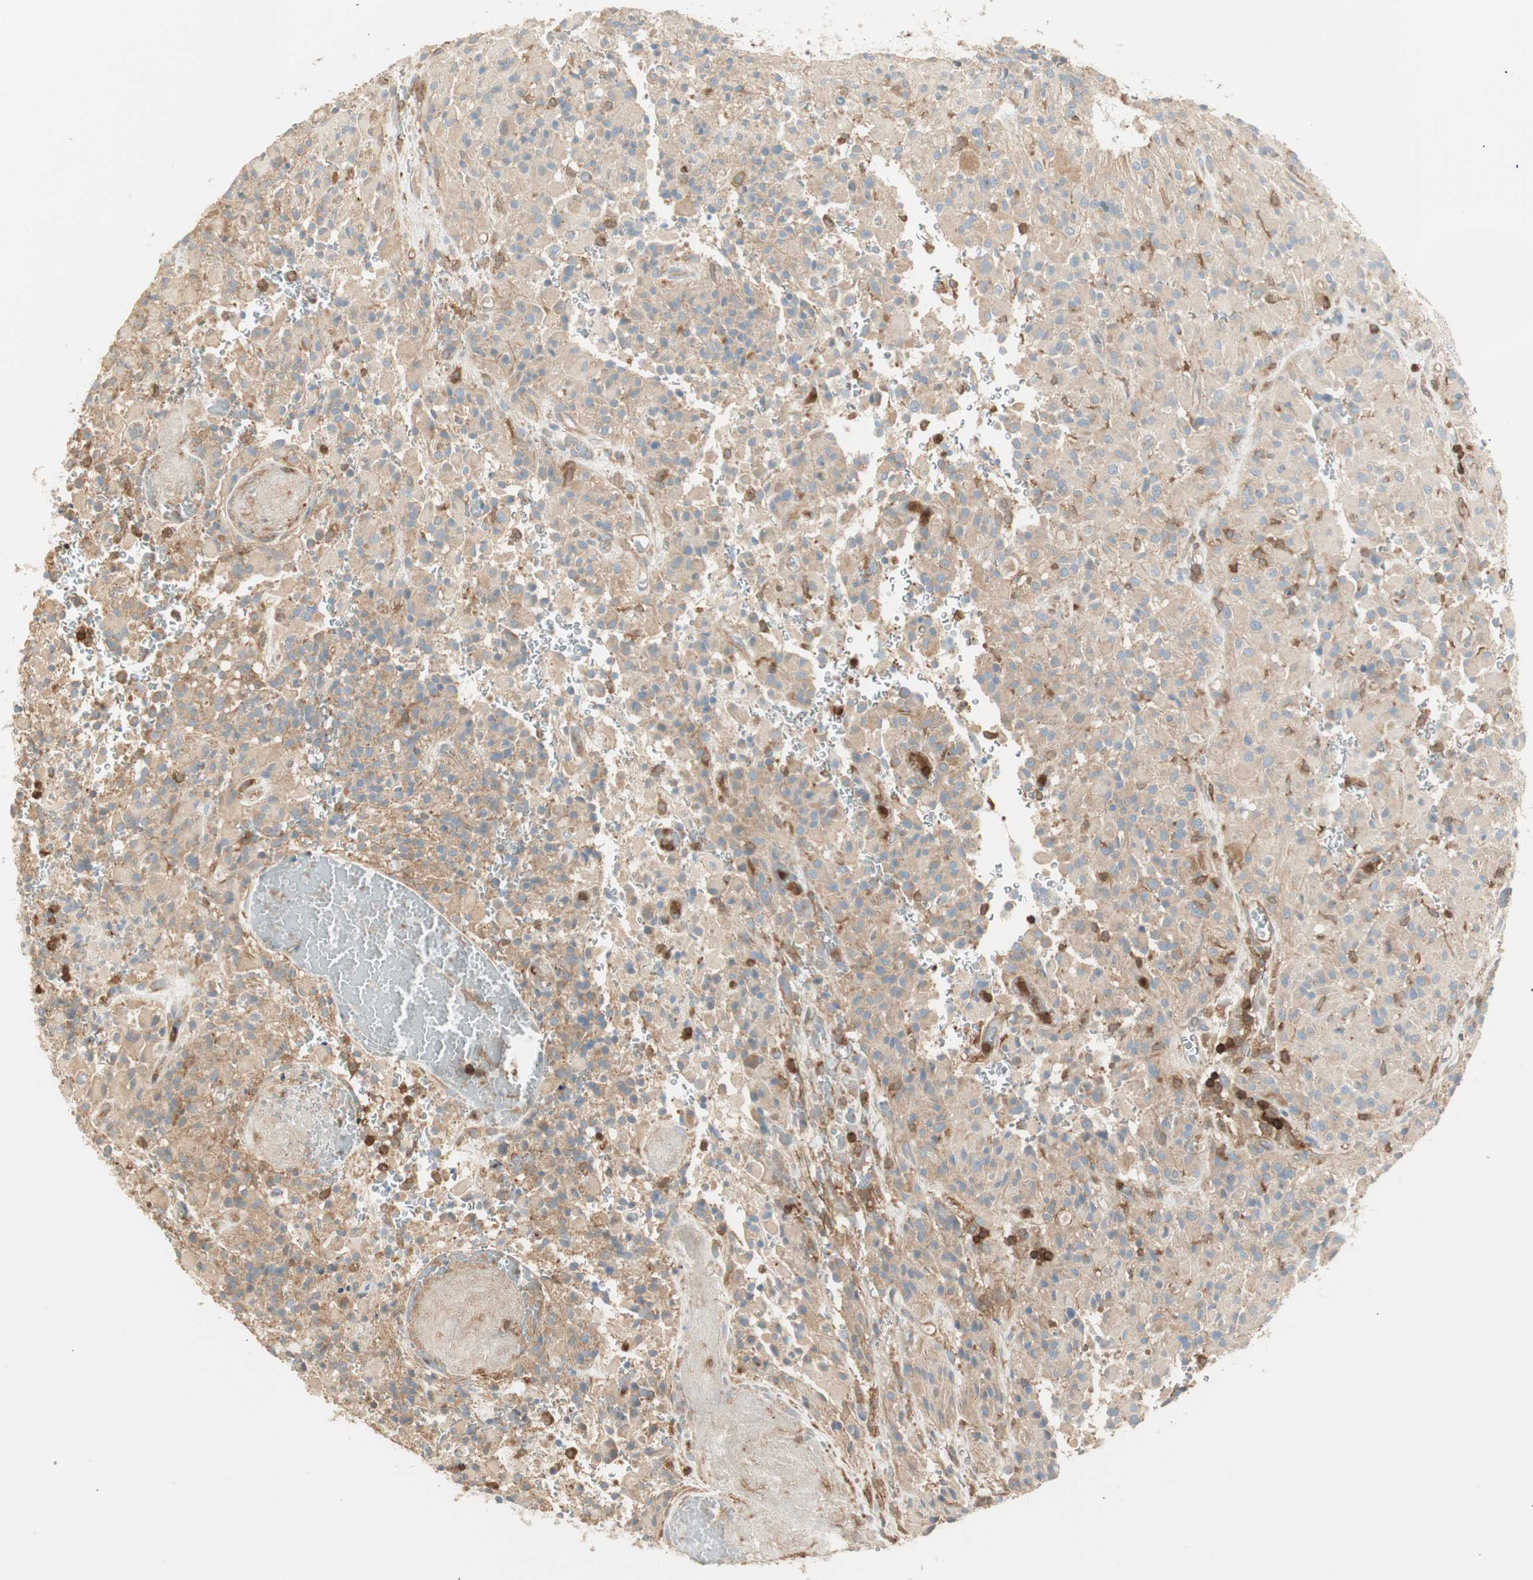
{"staining": {"intensity": "negative", "quantity": "none", "location": "none"}, "tissue": "glioma", "cell_type": "Tumor cells", "image_type": "cancer", "snomed": [{"axis": "morphology", "description": "Glioma, malignant, High grade"}, {"axis": "topography", "description": "Brain"}], "caption": "The image demonstrates no staining of tumor cells in glioma.", "gene": "CRLF3", "patient": {"sex": "male", "age": 71}}